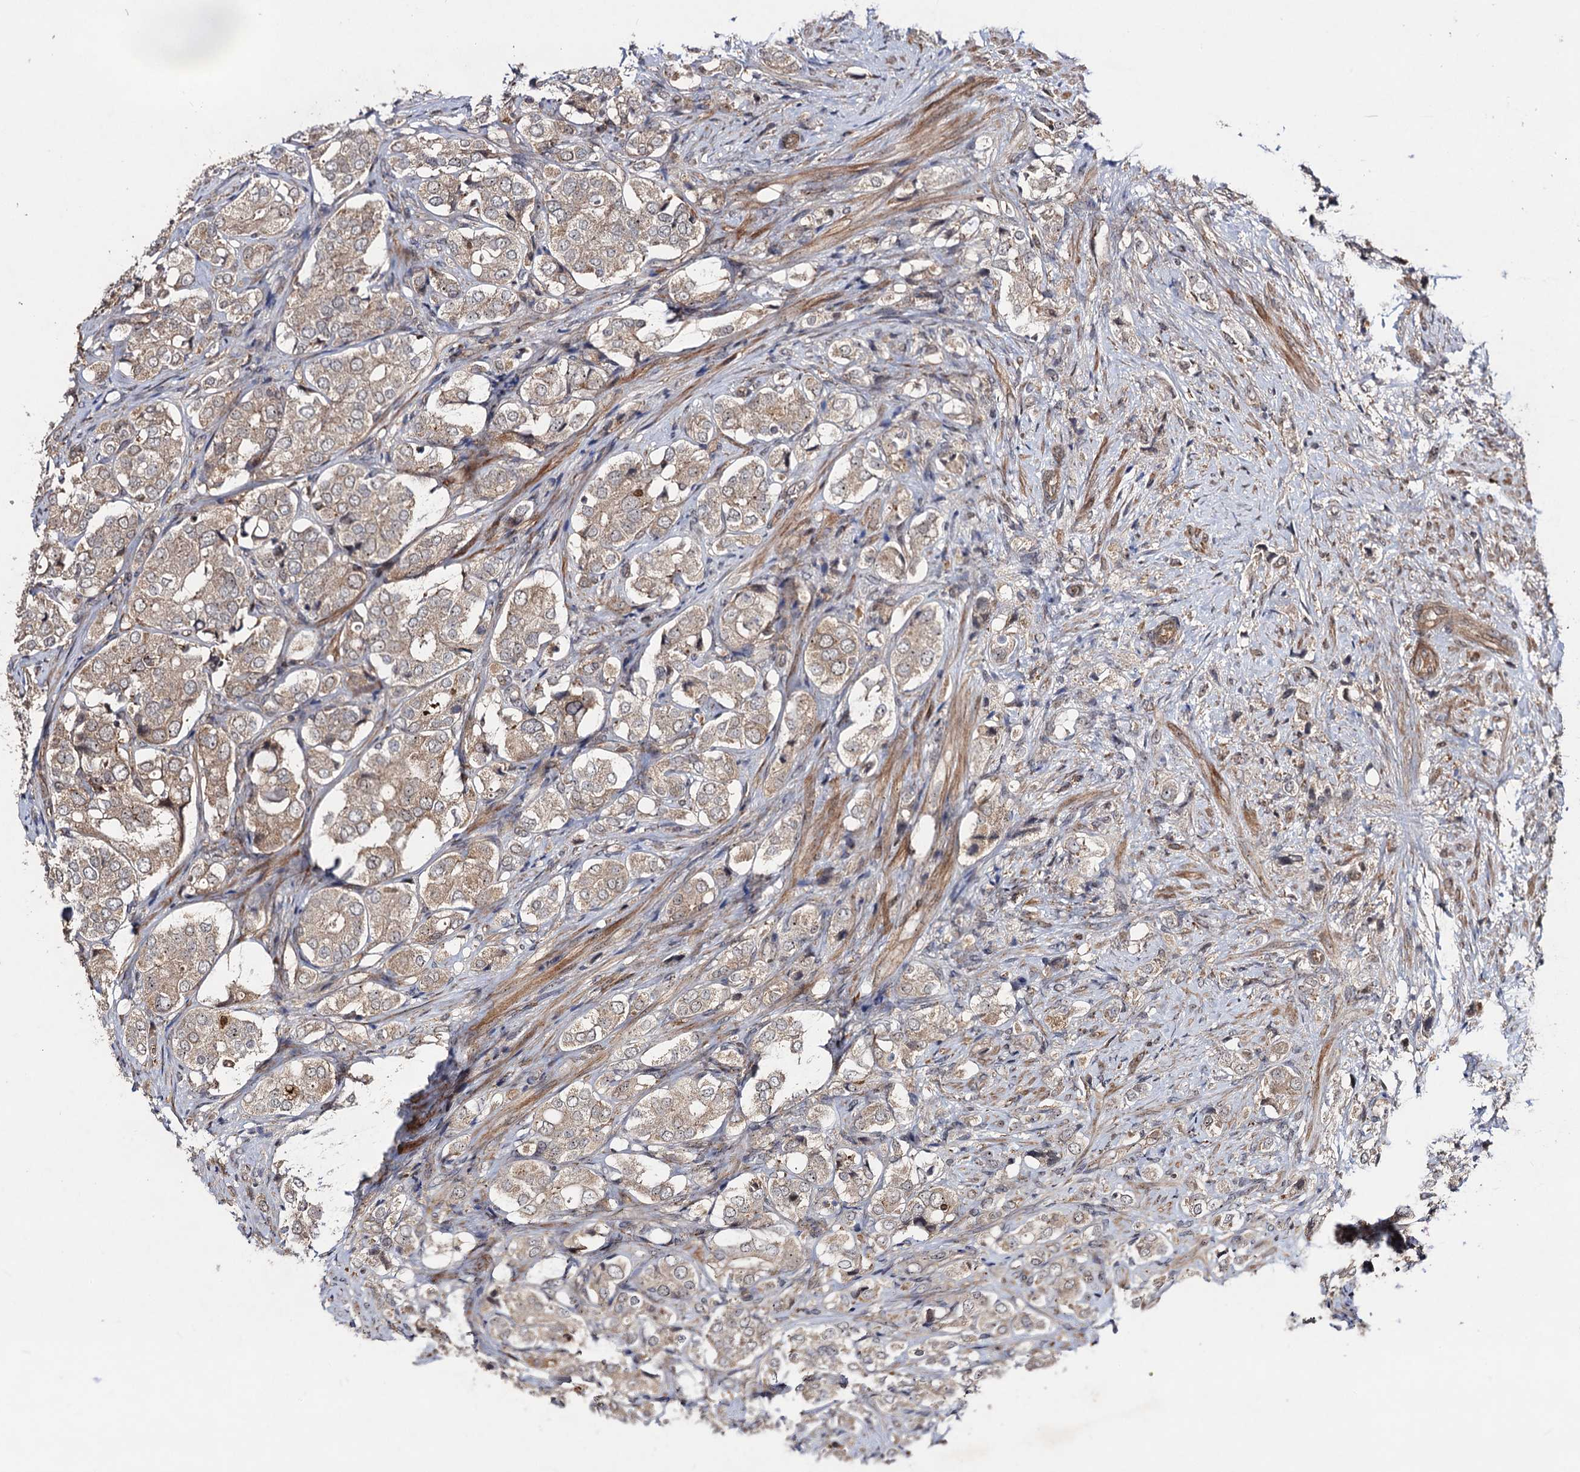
{"staining": {"intensity": "weak", "quantity": ">75%", "location": "cytoplasmic/membranous"}, "tissue": "prostate cancer", "cell_type": "Tumor cells", "image_type": "cancer", "snomed": [{"axis": "morphology", "description": "Adenocarcinoma, High grade"}, {"axis": "topography", "description": "Prostate"}], "caption": "Prostate cancer stained with a protein marker shows weak staining in tumor cells.", "gene": "KXD1", "patient": {"sex": "male", "age": 65}}